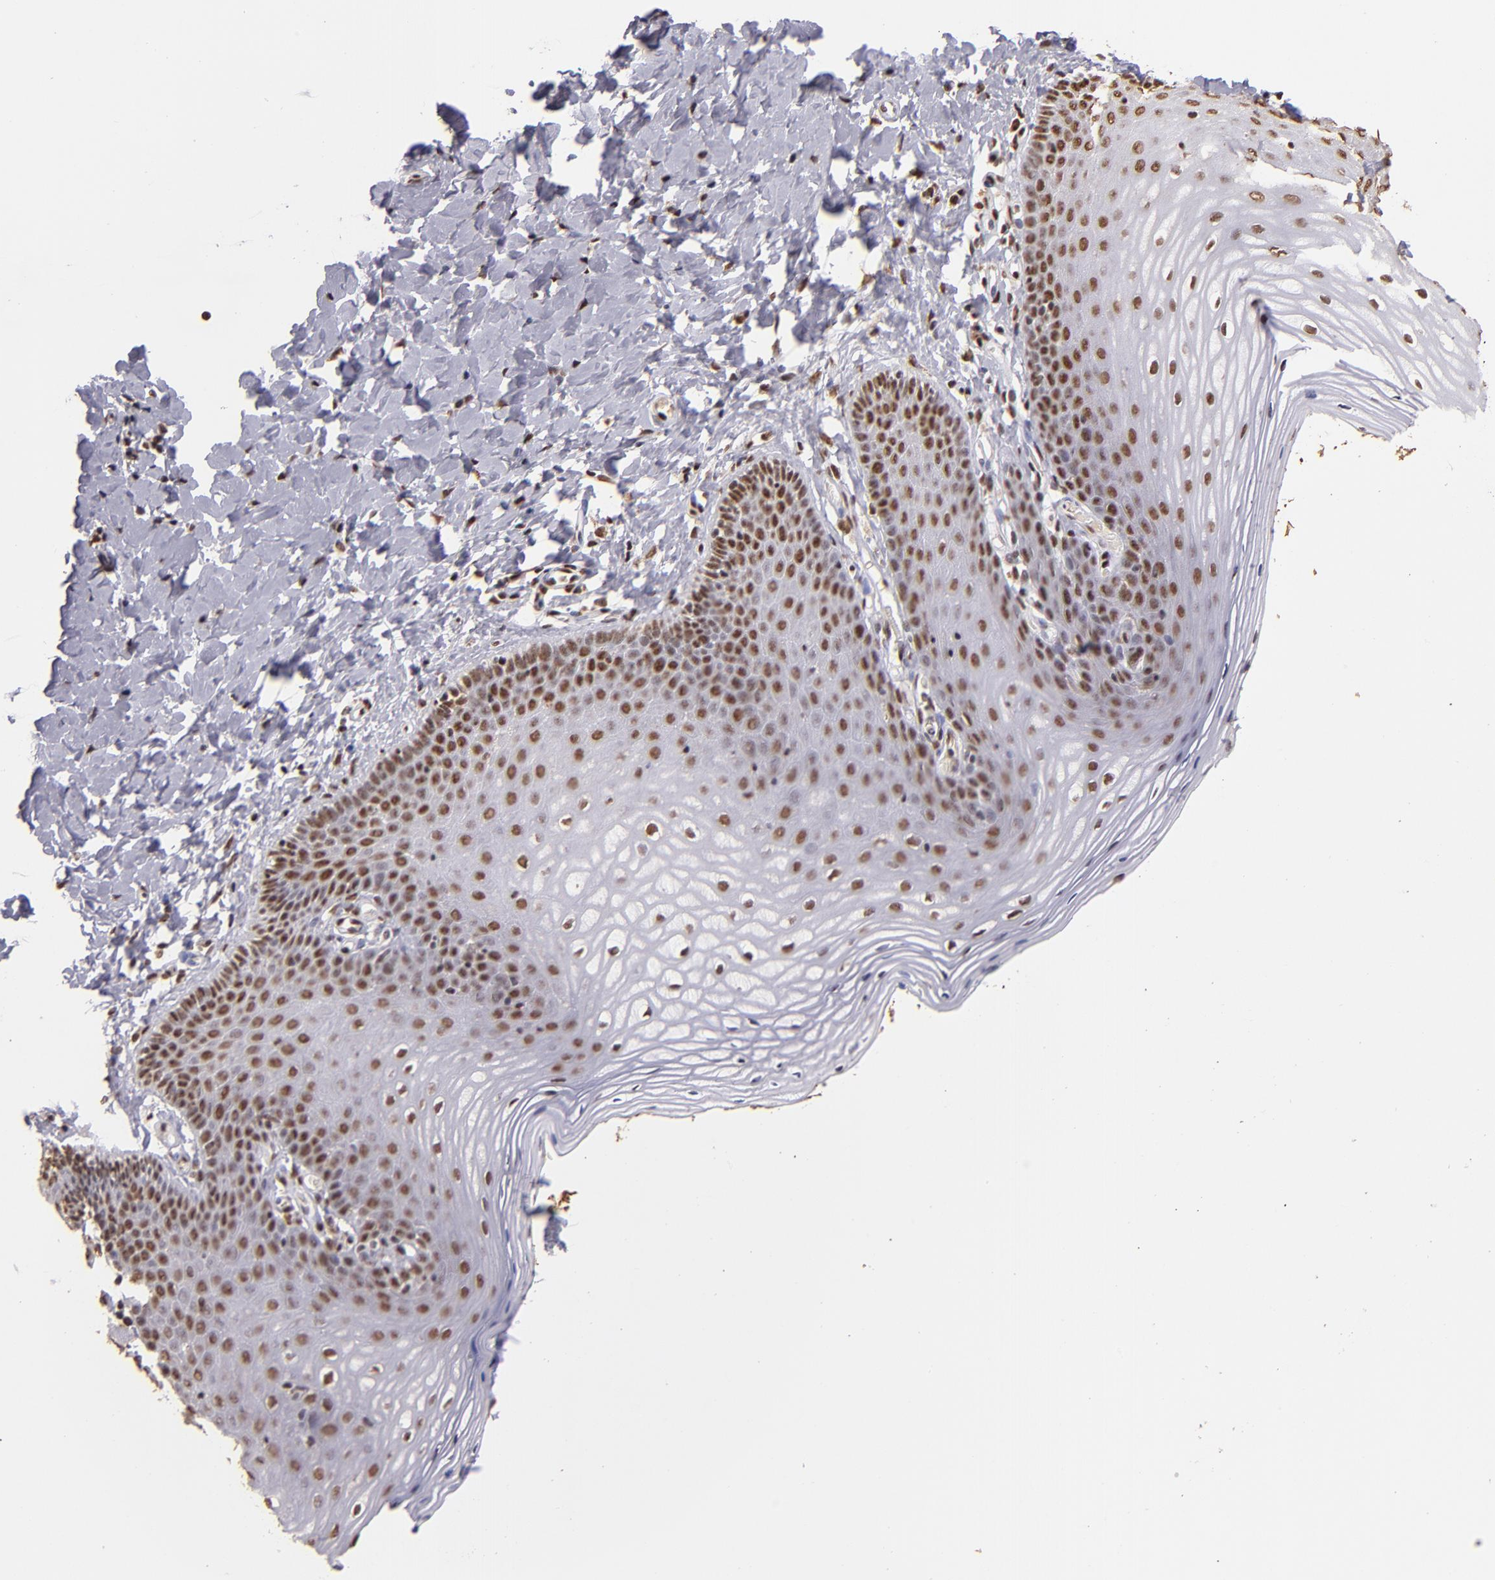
{"staining": {"intensity": "moderate", "quantity": ">75%", "location": "nuclear"}, "tissue": "vagina", "cell_type": "Squamous epithelial cells", "image_type": "normal", "snomed": [{"axis": "morphology", "description": "Normal tissue, NOS"}, {"axis": "topography", "description": "Vagina"}], "caption": "Brown immunohistochemical staining in normal human vagina reveals moderate nuclear expression in approximately >75% of squamous epithelial cells.", "gene": "SP1", "patient": {"sex": "female", "age": 55}}